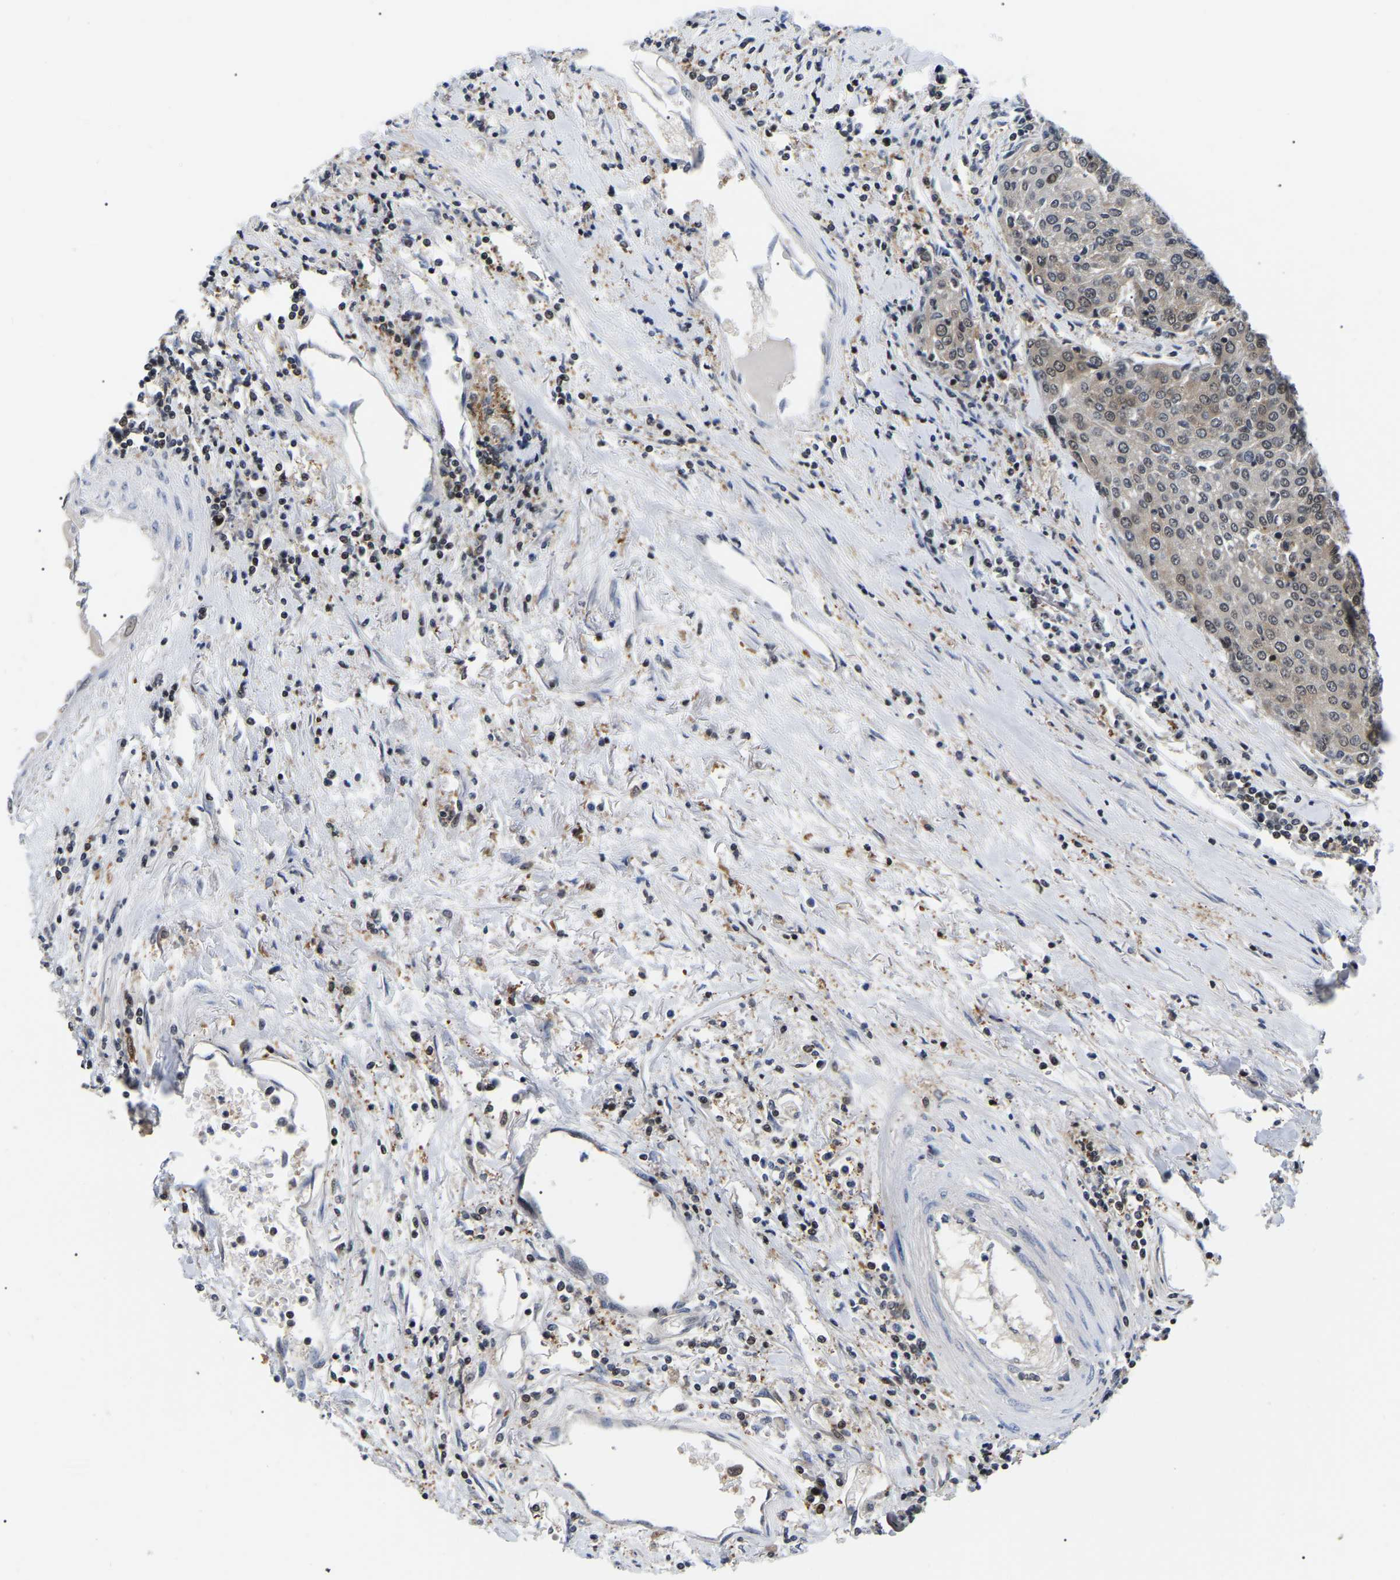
{"staining": {"intensity": "moderate", "quantity": "<25%", "location": "cytoplasmic/membranous,nuclear"}, "tissue": "urothelial cancer", "cell_type": "Tumor cells", "image_type": "cancer", "snomed": [{"axis": "morphology", "description": "Urothelial carcinoma, High grade"}, {"axis": "topography", "description": "Urinary bladder"}], "caption": "Immunohistochemistry of human urothelial cancer displays low levels of moderate cytoplasmic/membranous and nuclear positivity in approximately <25% of tumor cells. The protein of interest is stained brown, and the nuclei are stained in blue (DAB IHC with brightfield microscopy, high magnification).", "gene": "RRP1B", "patient": {"sex": "female", "age": 85}}